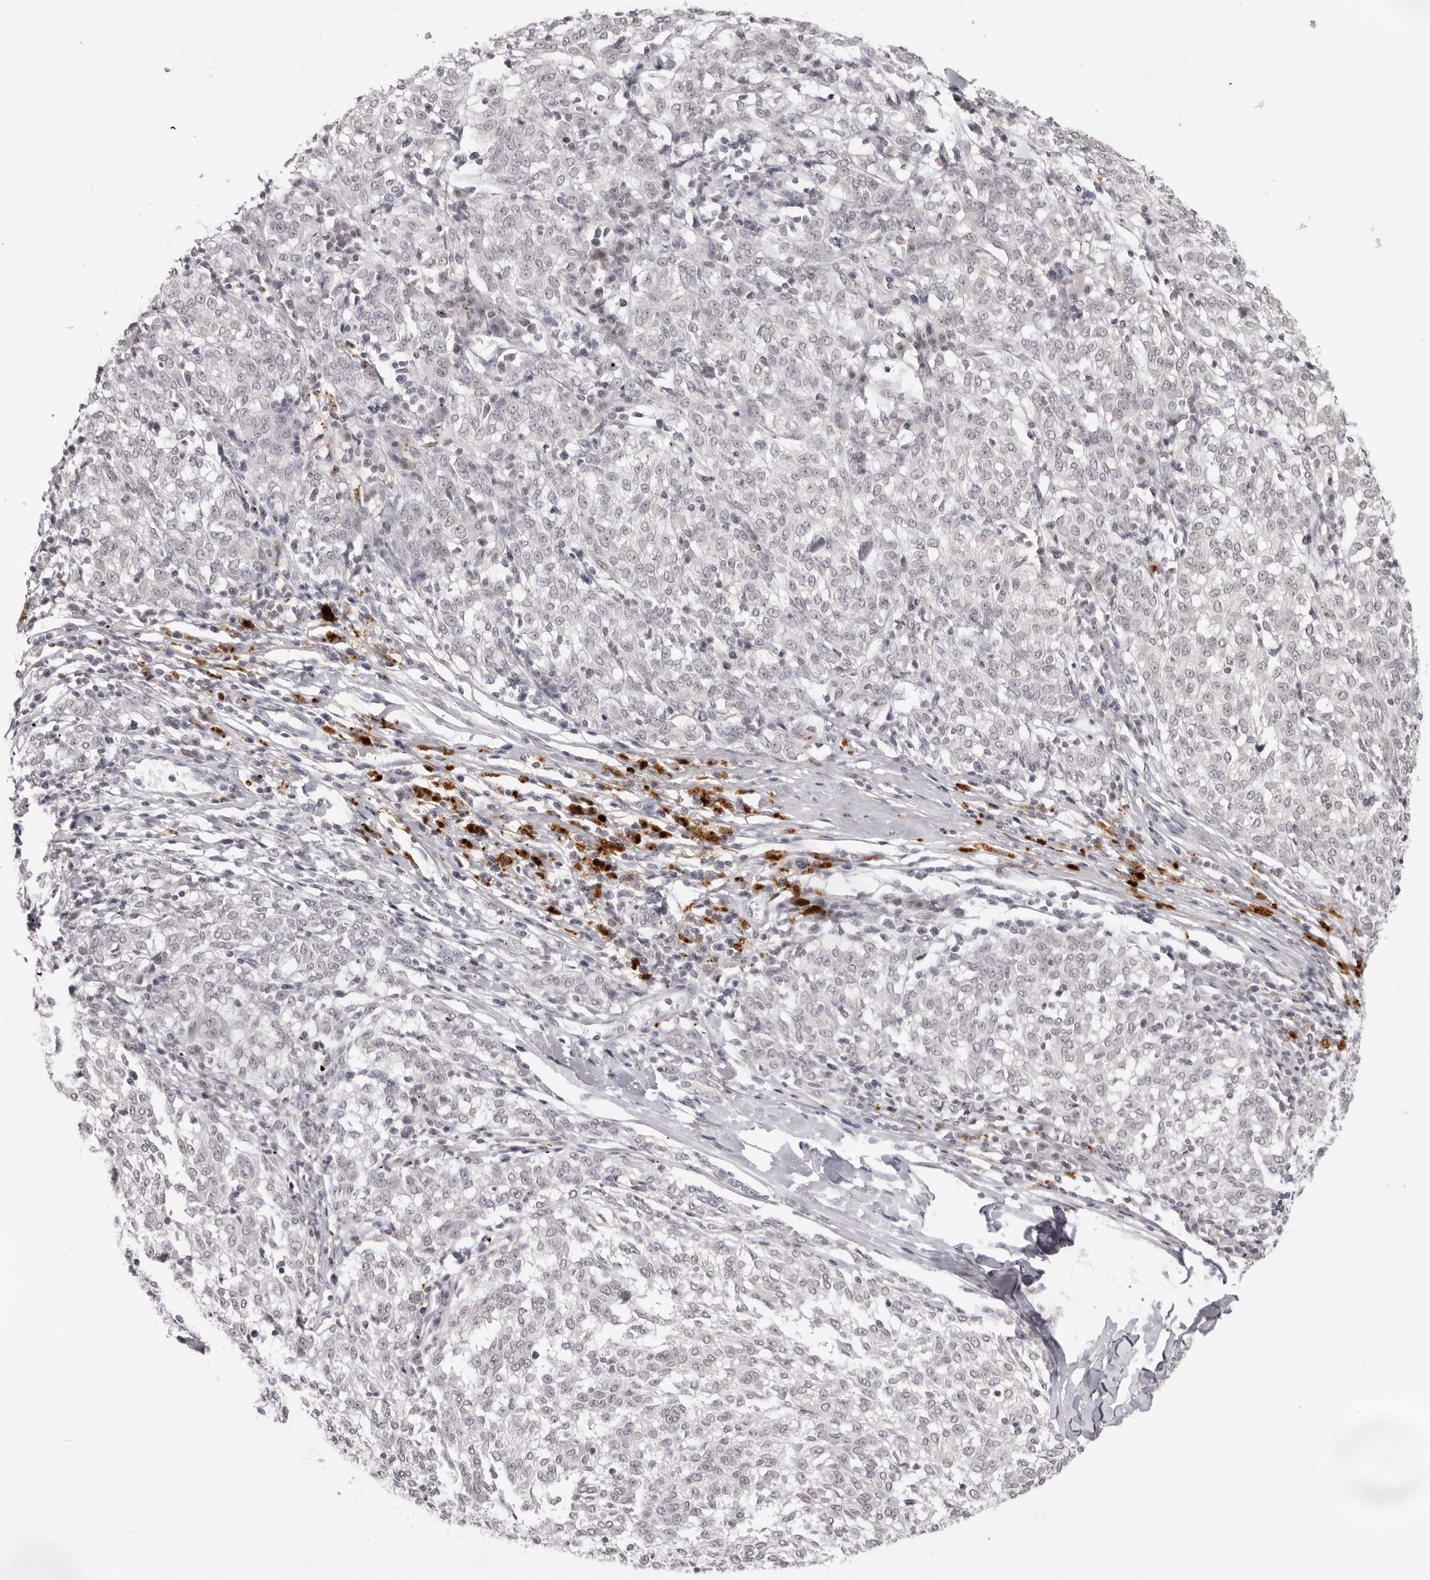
{"staining": {"intensity": "negative", "quantity": "none", "location": "none"}, "tissue": "melanoma", "cell_type": "Tumor cells", "image_type": "cancer", "snomed": [{"axis": "morphology", "description": "Malignant melanoma, NOS"}, {"axis": "topography", "description": "Skin"}], "caption": "High magnification brightfield microscopy of melanoma stained with DAB (brown) and counterstained with hematoxylin (blue): tumor cells show no significant staining.", "gene": "NTM", "patient": {"sex": "female", "age": 72}}